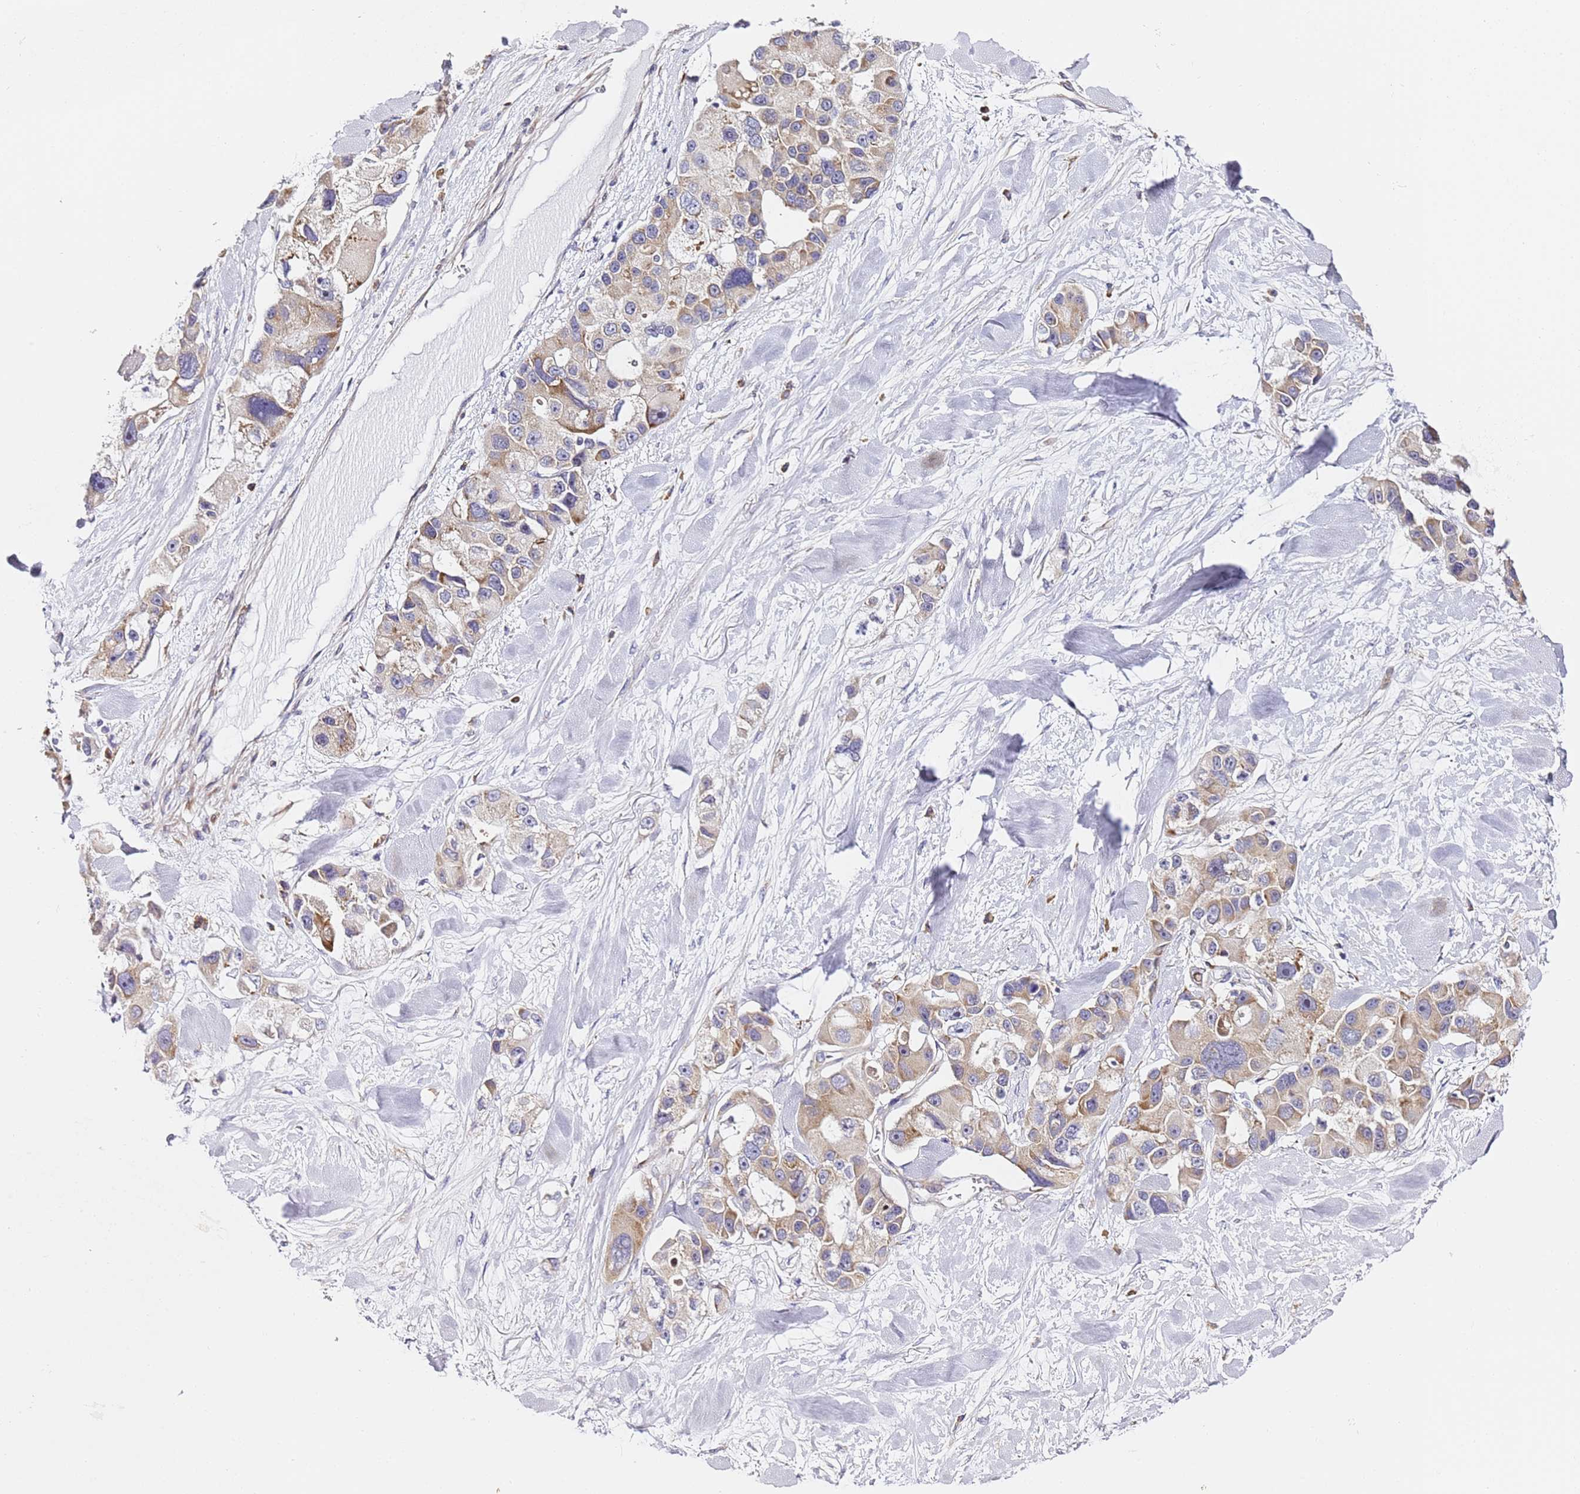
{"staining": {"intensity": "weak", "quantity": "25%-75%", "location": "cytoplasmic/membranous"}, "tissue": "lung cancer", "cell_type": "Tumor cells", "image_type": "cancer", "snomed": [{"axis": "morphology", "description": "Adenocarcinoma, NOS"}, {"axis": "topography", "description": "Lung"}], "caption": "An immunohistochemistry photomicrograph of tumor tissue is shown. Protein staining in brown highlights weak cytoplasmic/membranous positivity in lung cancer (adenocarcinoma) within tumor cells.", "gene": "RPL13A", "patient": {"sex": "female", "age": 54}}